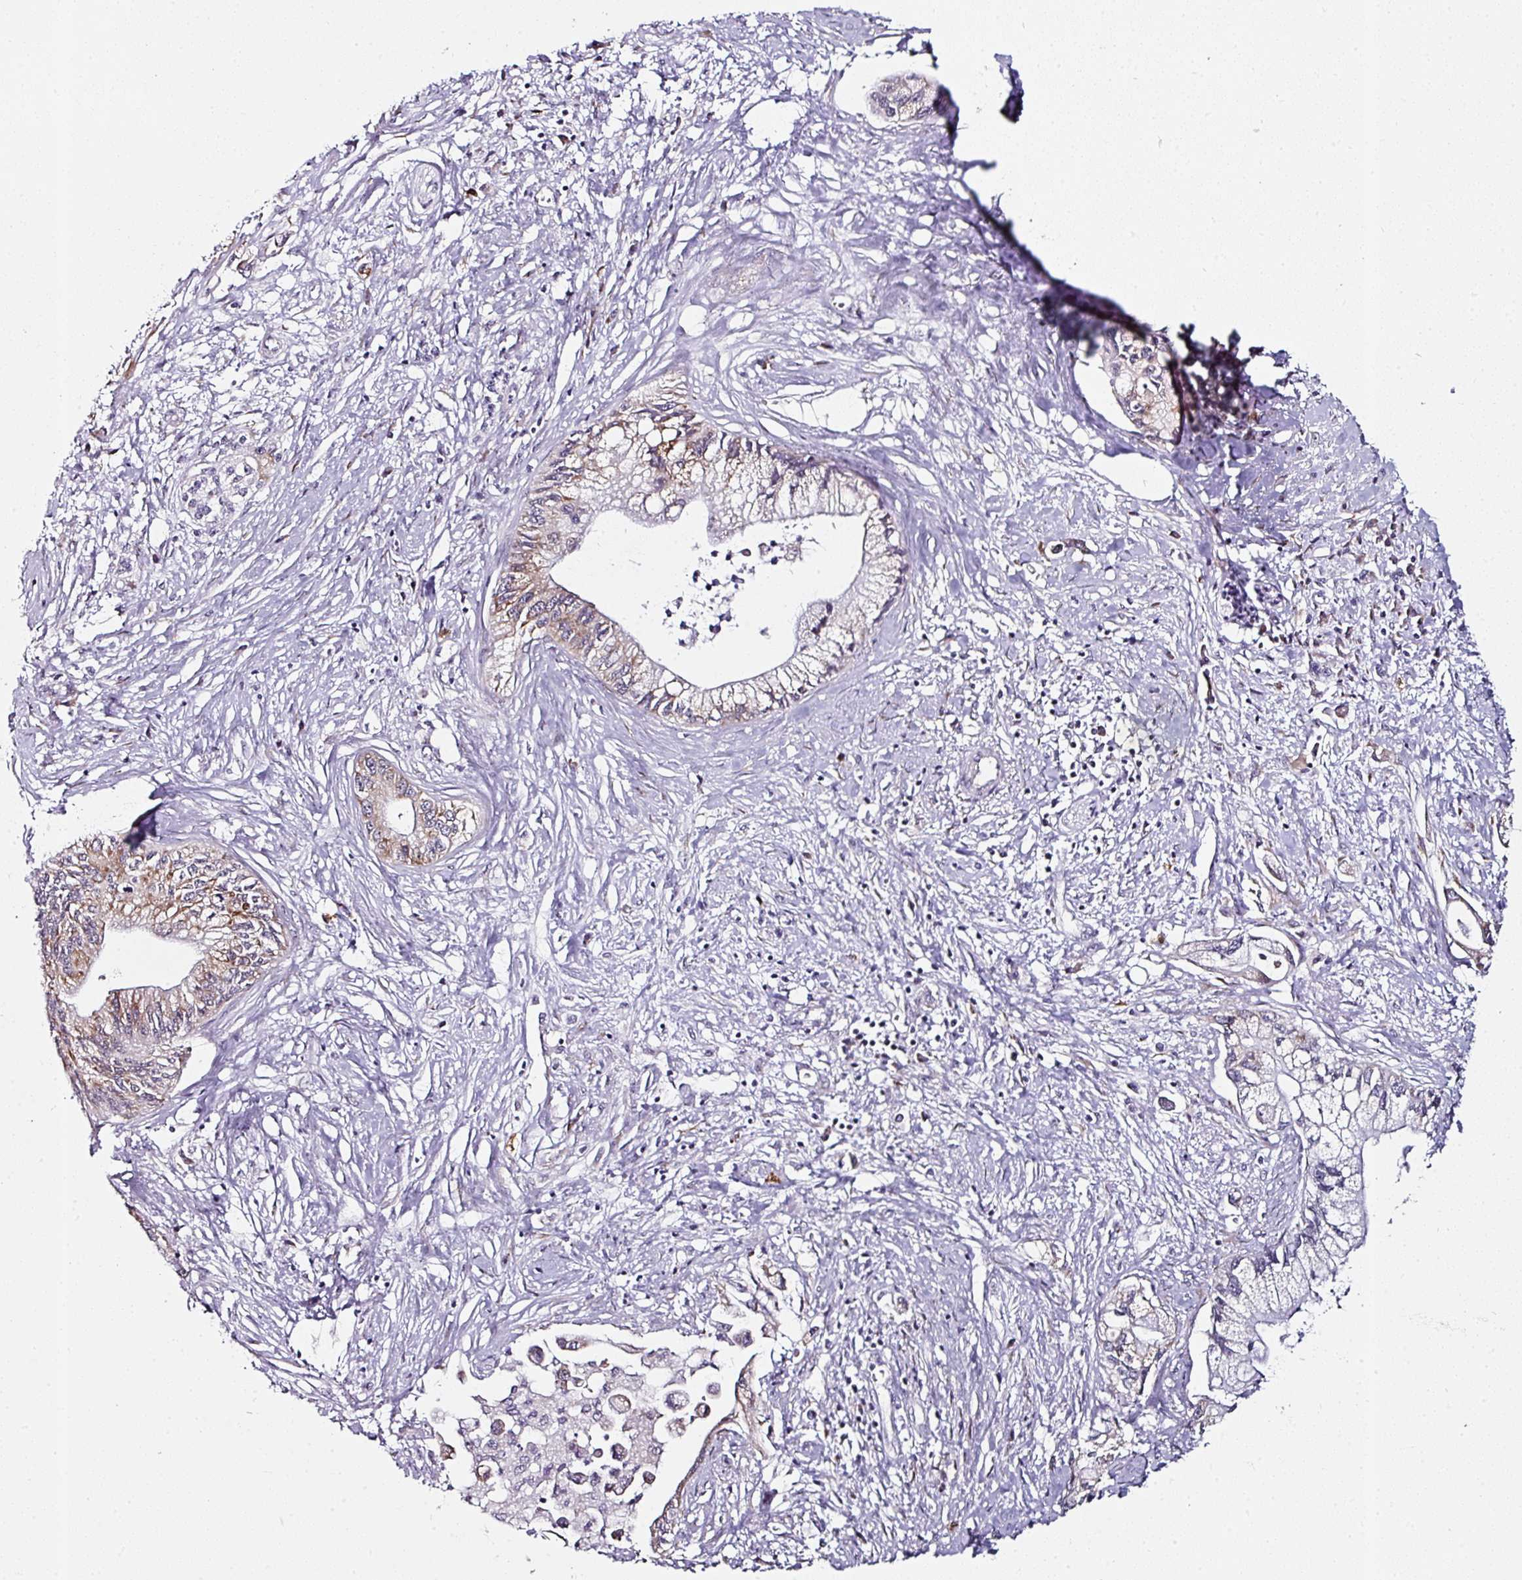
{"staining": {"intensity": "moderate", "quantity": "<25%", "location": "cytoplasmic/membranous"}, "tissue": "pancreatic cancer", "cell_type": "Tumor cells", "image_type": "cancer", "snomed": [{"axis": "morphology", "description": "Adenocarcinoma, NOS"}, {"axis": "topography", "description": "Pancreas"}], "caption": "Pancreatic adenocarcinoma stained for a protein (brown) demonstrates moderate cytoplasmic/membranous positive positivity in approximately <25% of tumor cells.", "gene": "APOLD1", "patient": {"sex": "male", "age": 61}}